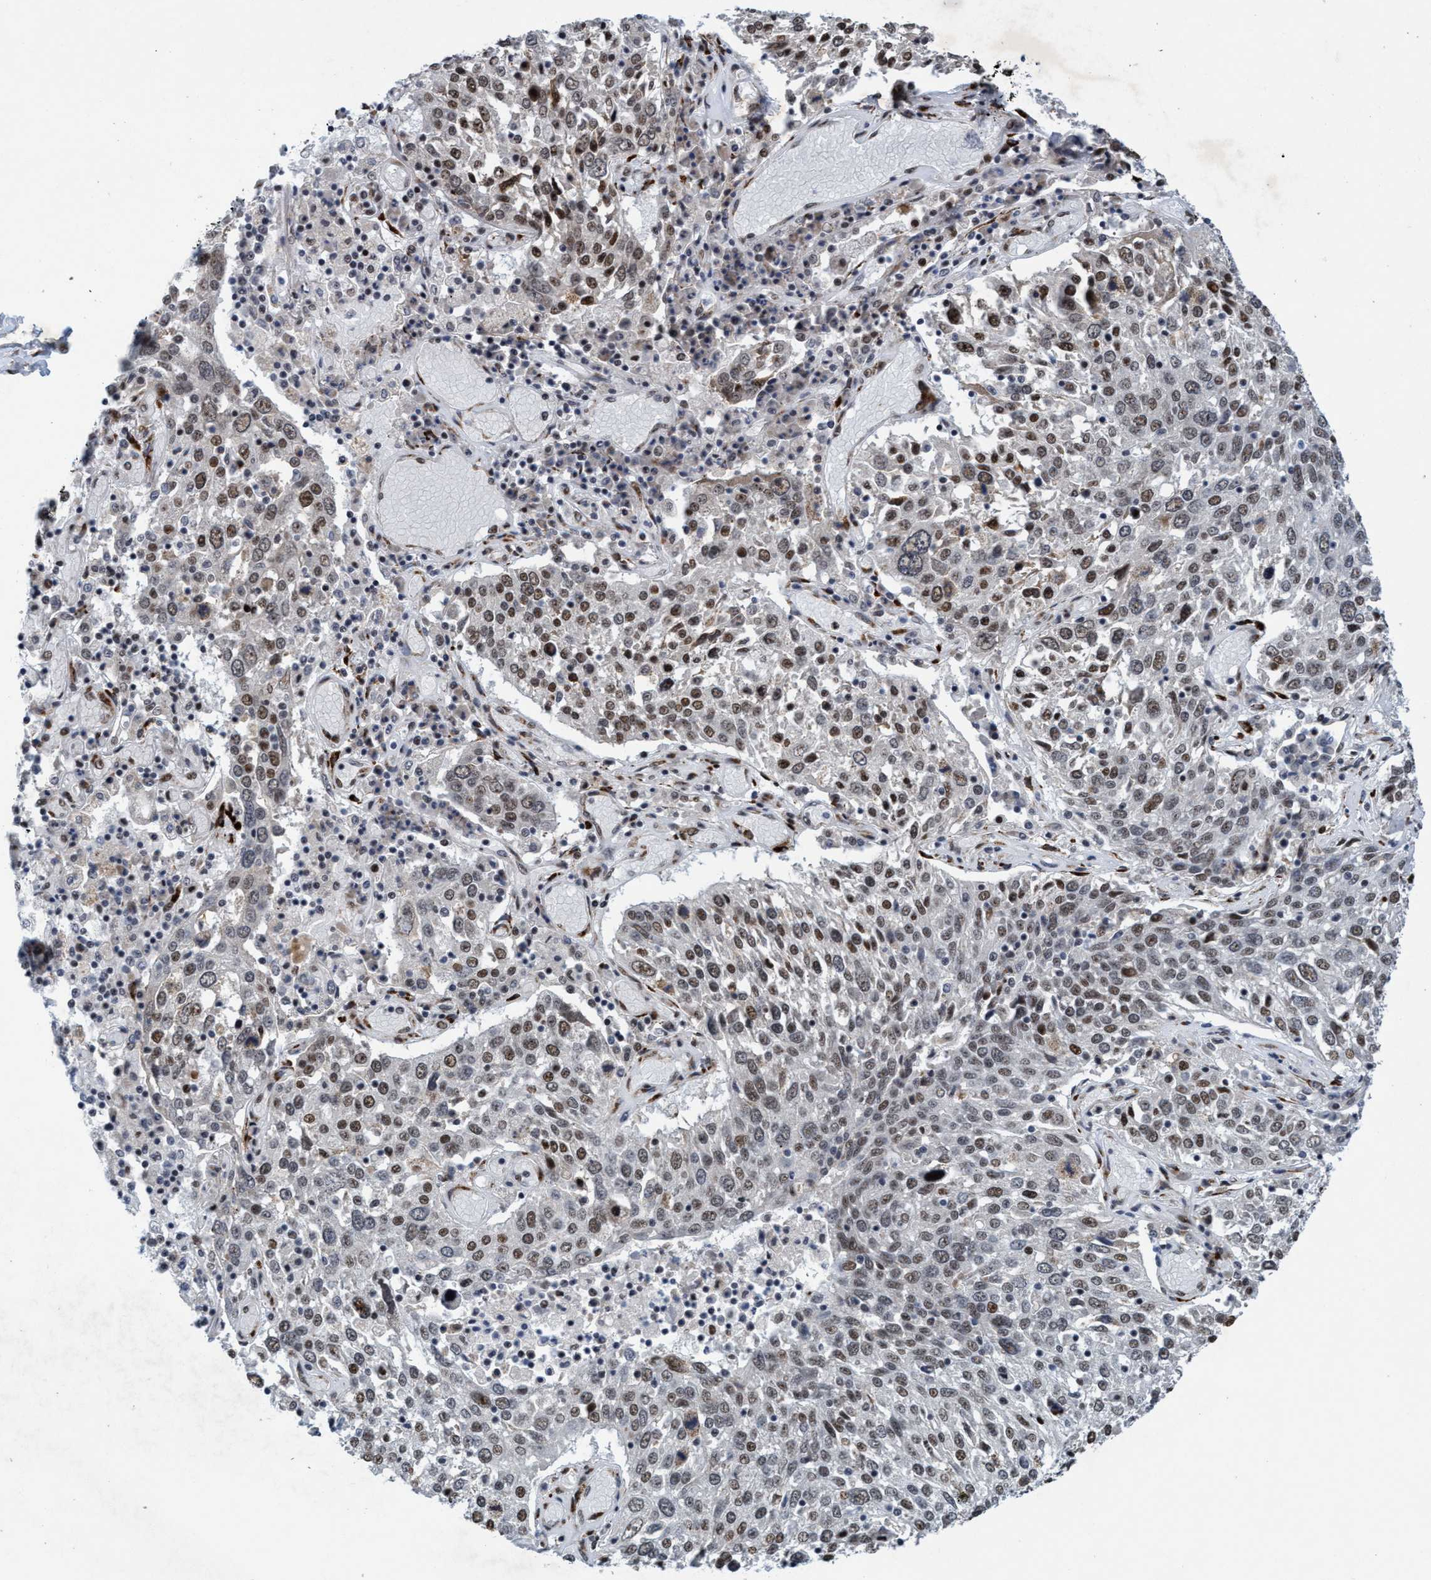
{"staining": {"intensity": "weak", "quantity": ">75%", "location": "nuclear"}, "tissue": "lung cancer", "cell_type": "Tumor cells", "image_type": "cancer", "snomed": [{"axis": "morphology", "description": "Squamous cell carcinoma, NOS"}, {"axis": "topography", "description": "Lung"}], "caption": "Protein expression analysis of human lung cancer reveals weak nuclear staining in about >75% of tumor cells.", "gene": "GLT6D1", "patient": {"sex": "male", "age": 65}}